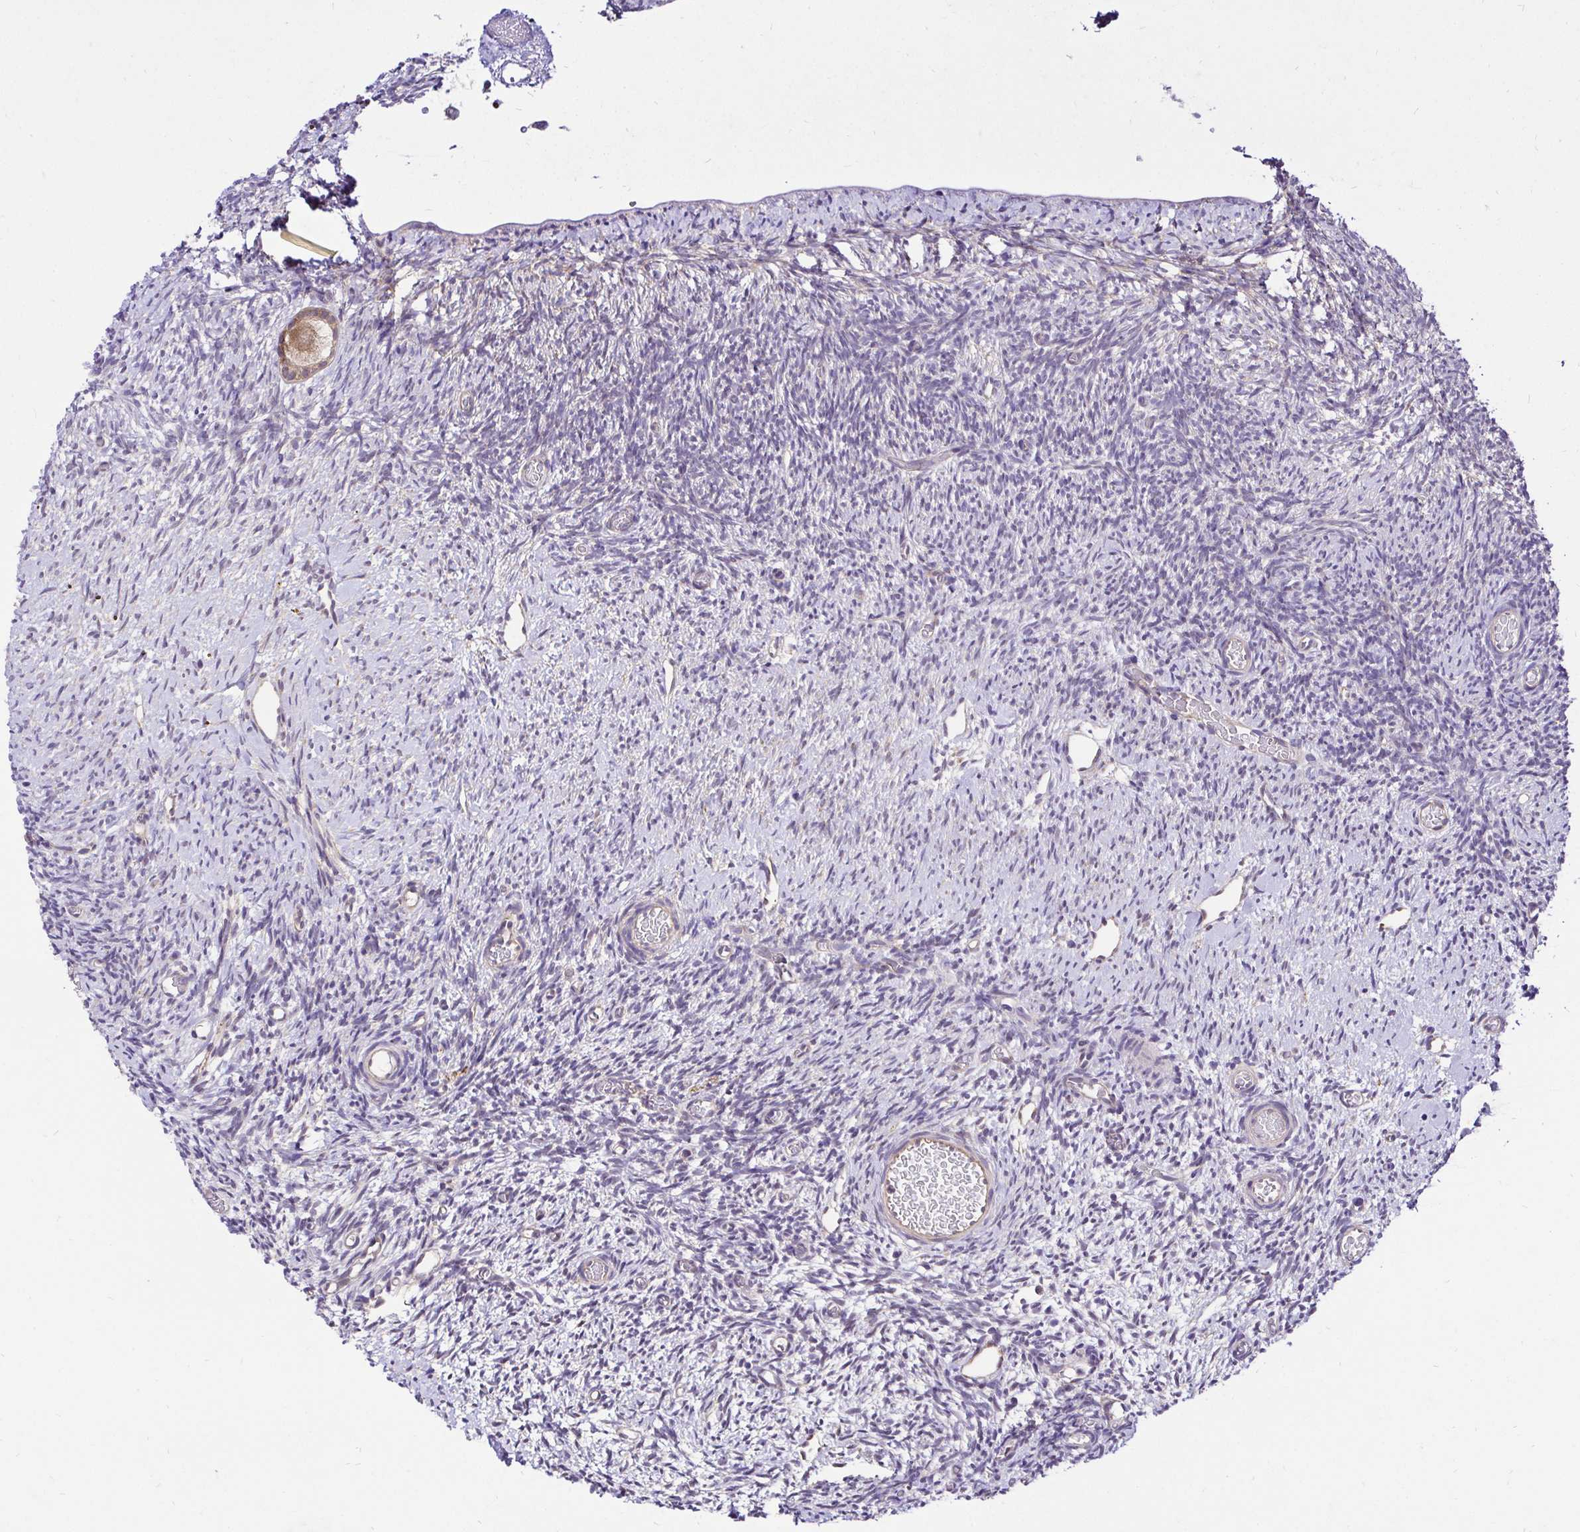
{"staining": {"intensity": "moderate", "quantity": ">75%", "location": "cytoplasmic/membranous"}, "tissue": "ovary", "cell_type": "Follicle cells", "image_type": "normal", "snomed": [{"axis": "morphology", "description": "Normal tissue, NOS"}, {"axis": "topography", "description": "Ovary"}], "caption": "DAB (3,3'-diaminobenzidine) immunohistochemical staining of unremarkable ovary demonstrates moderate cytoplasmic/membranous protein expression in approximately >75% of follicle cells.", "gene": "CCDC122", "patient": {"sex": "female", "age": 39}}